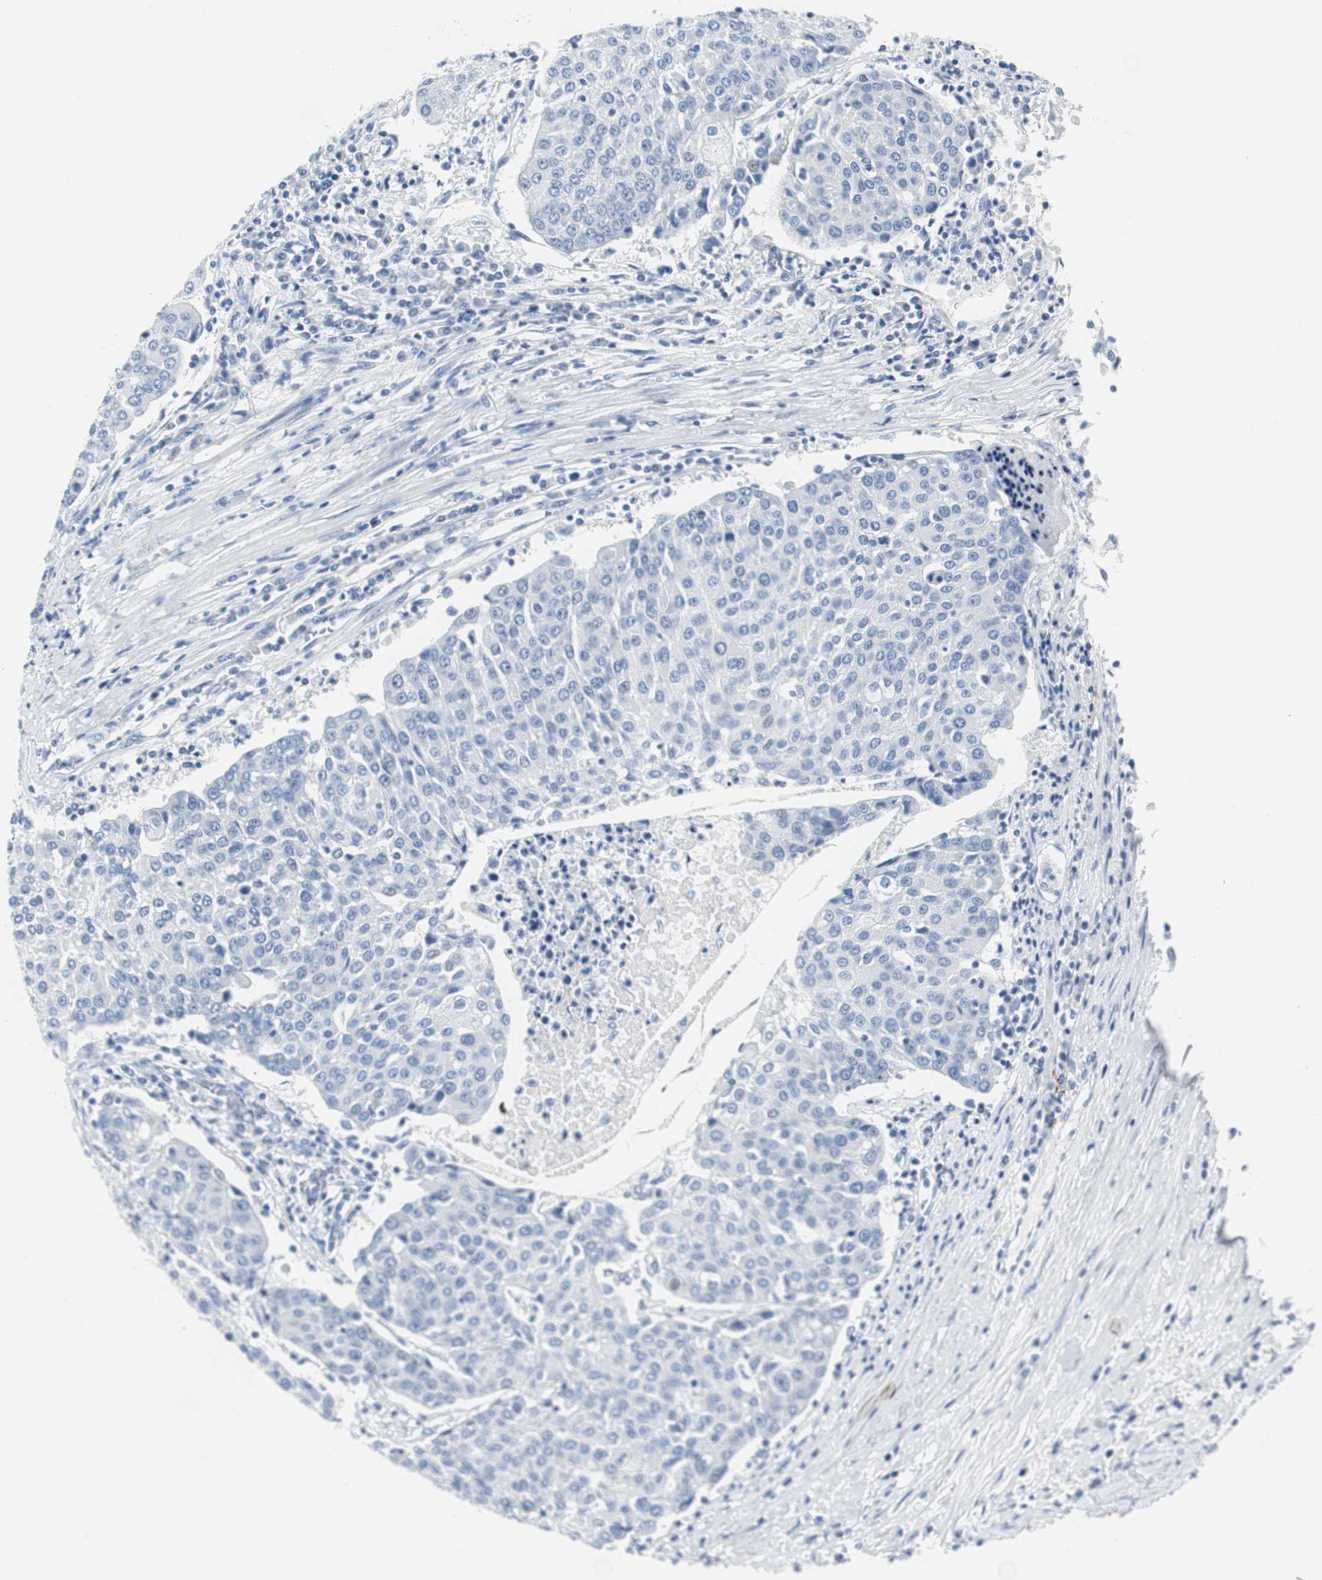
{"staining": {"intensity": "negative", "quantity": "none", "location": "none"}, "tissue": "urothelial cancer", "cell_type": "Tumor cells", "image_type": "cancer", "snomed": [{"axis": "morphology", "description": "Urothelial carcinoma, High grade"}, {"axis": "topography", "description": "Urinary bladder"}], "caption": "Tumor cells show no significant protein expression in high-grade urothelial carcinoma.", "gene": "GAP43", "patient": {"sex": "female", "age": 85}}